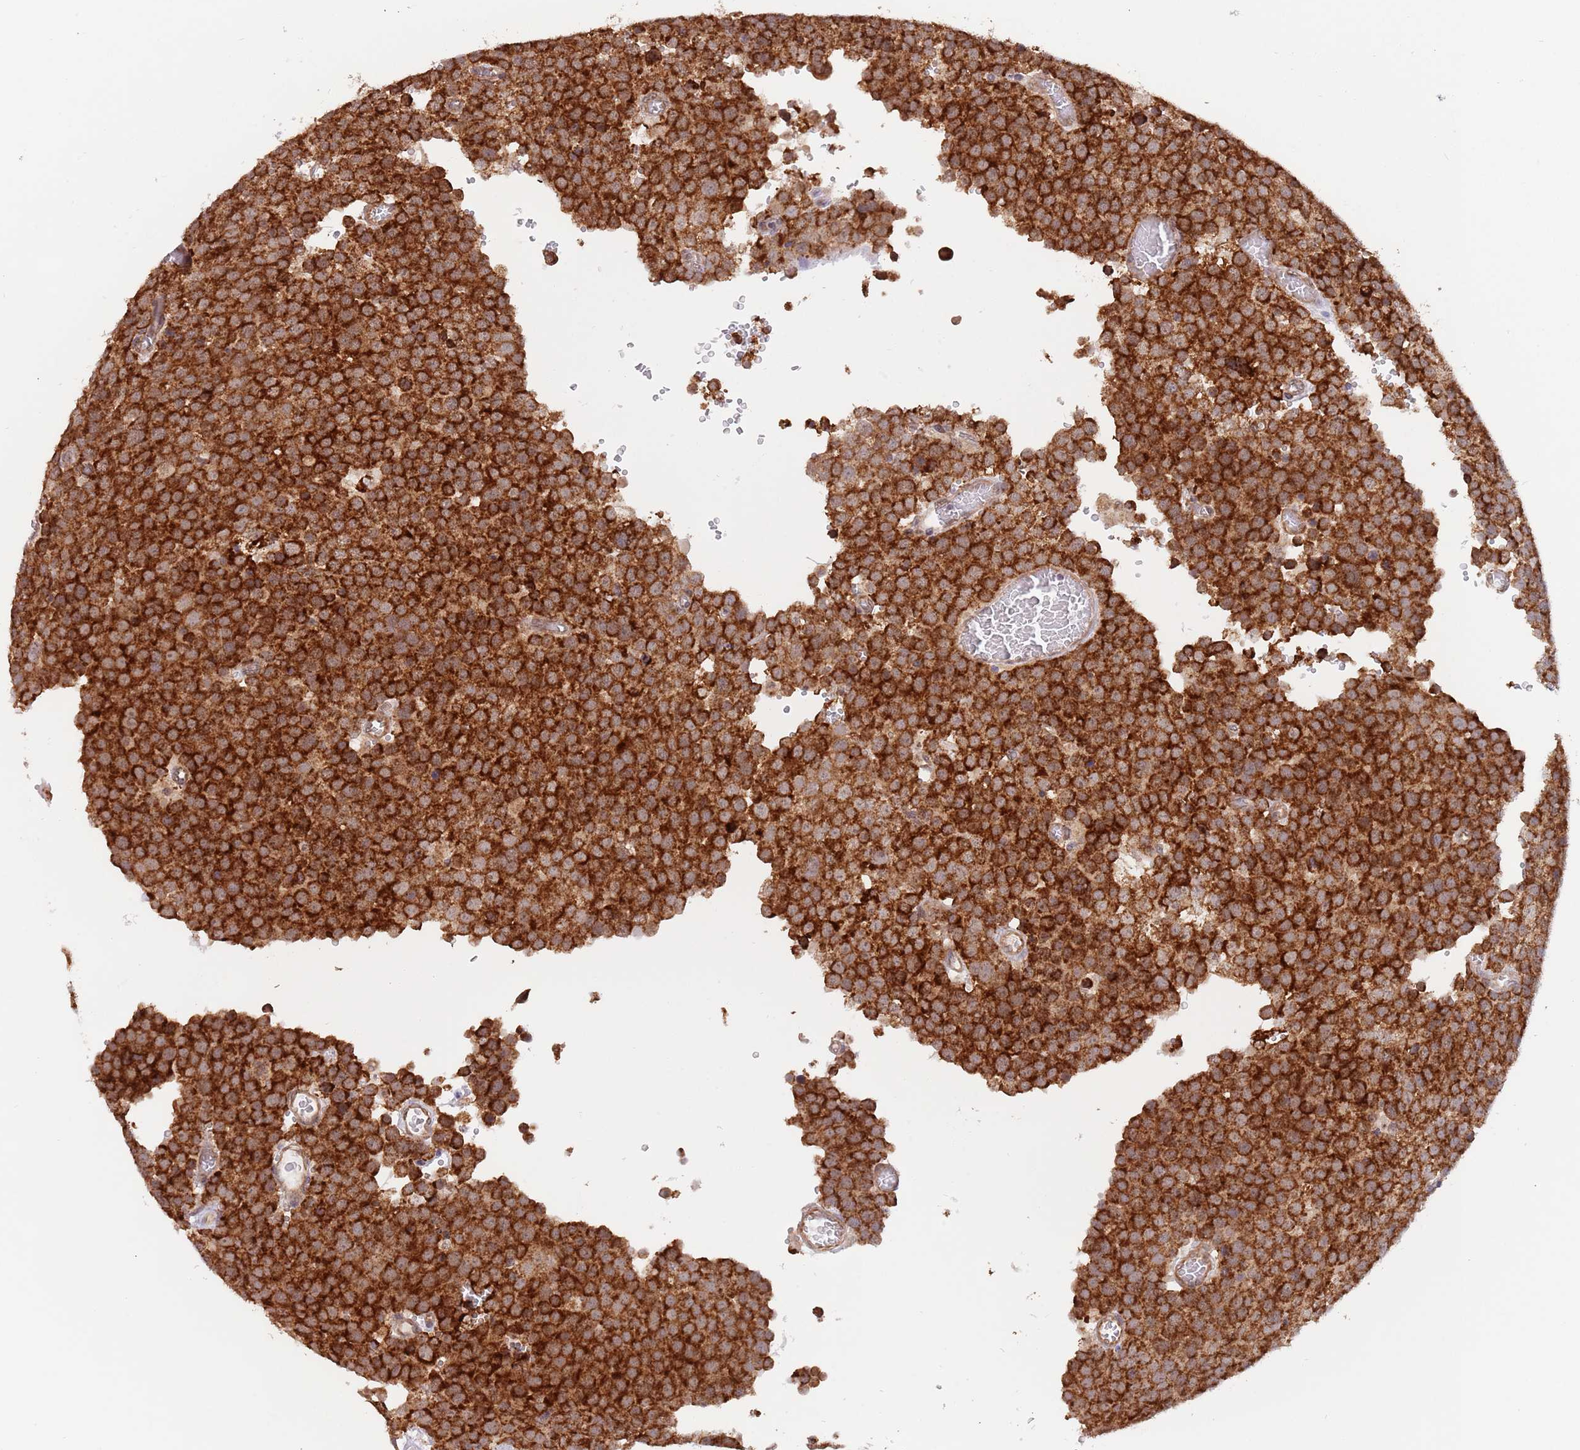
{"staining": {"intensity": "strong", "quantity": ">75%", "location": "cytoplasmic/membranous"}, "tissue": "testis cancer", "cell_type": "Tumor cells", "image_type": "cancer", "snomed": [{"axis": "morphology", "description": "Normal tissue, NOS"}, {"axis": "morphology", "description": "Seminoma, NOS"}, {"axis": "topography", "description": "Testis"}], "caption": "Seminoma (testis) stained with a protein marker shows strong staining in tumor cells.", "gene": "UQCC3", "patient": {"sex": "male", "age": 71}}